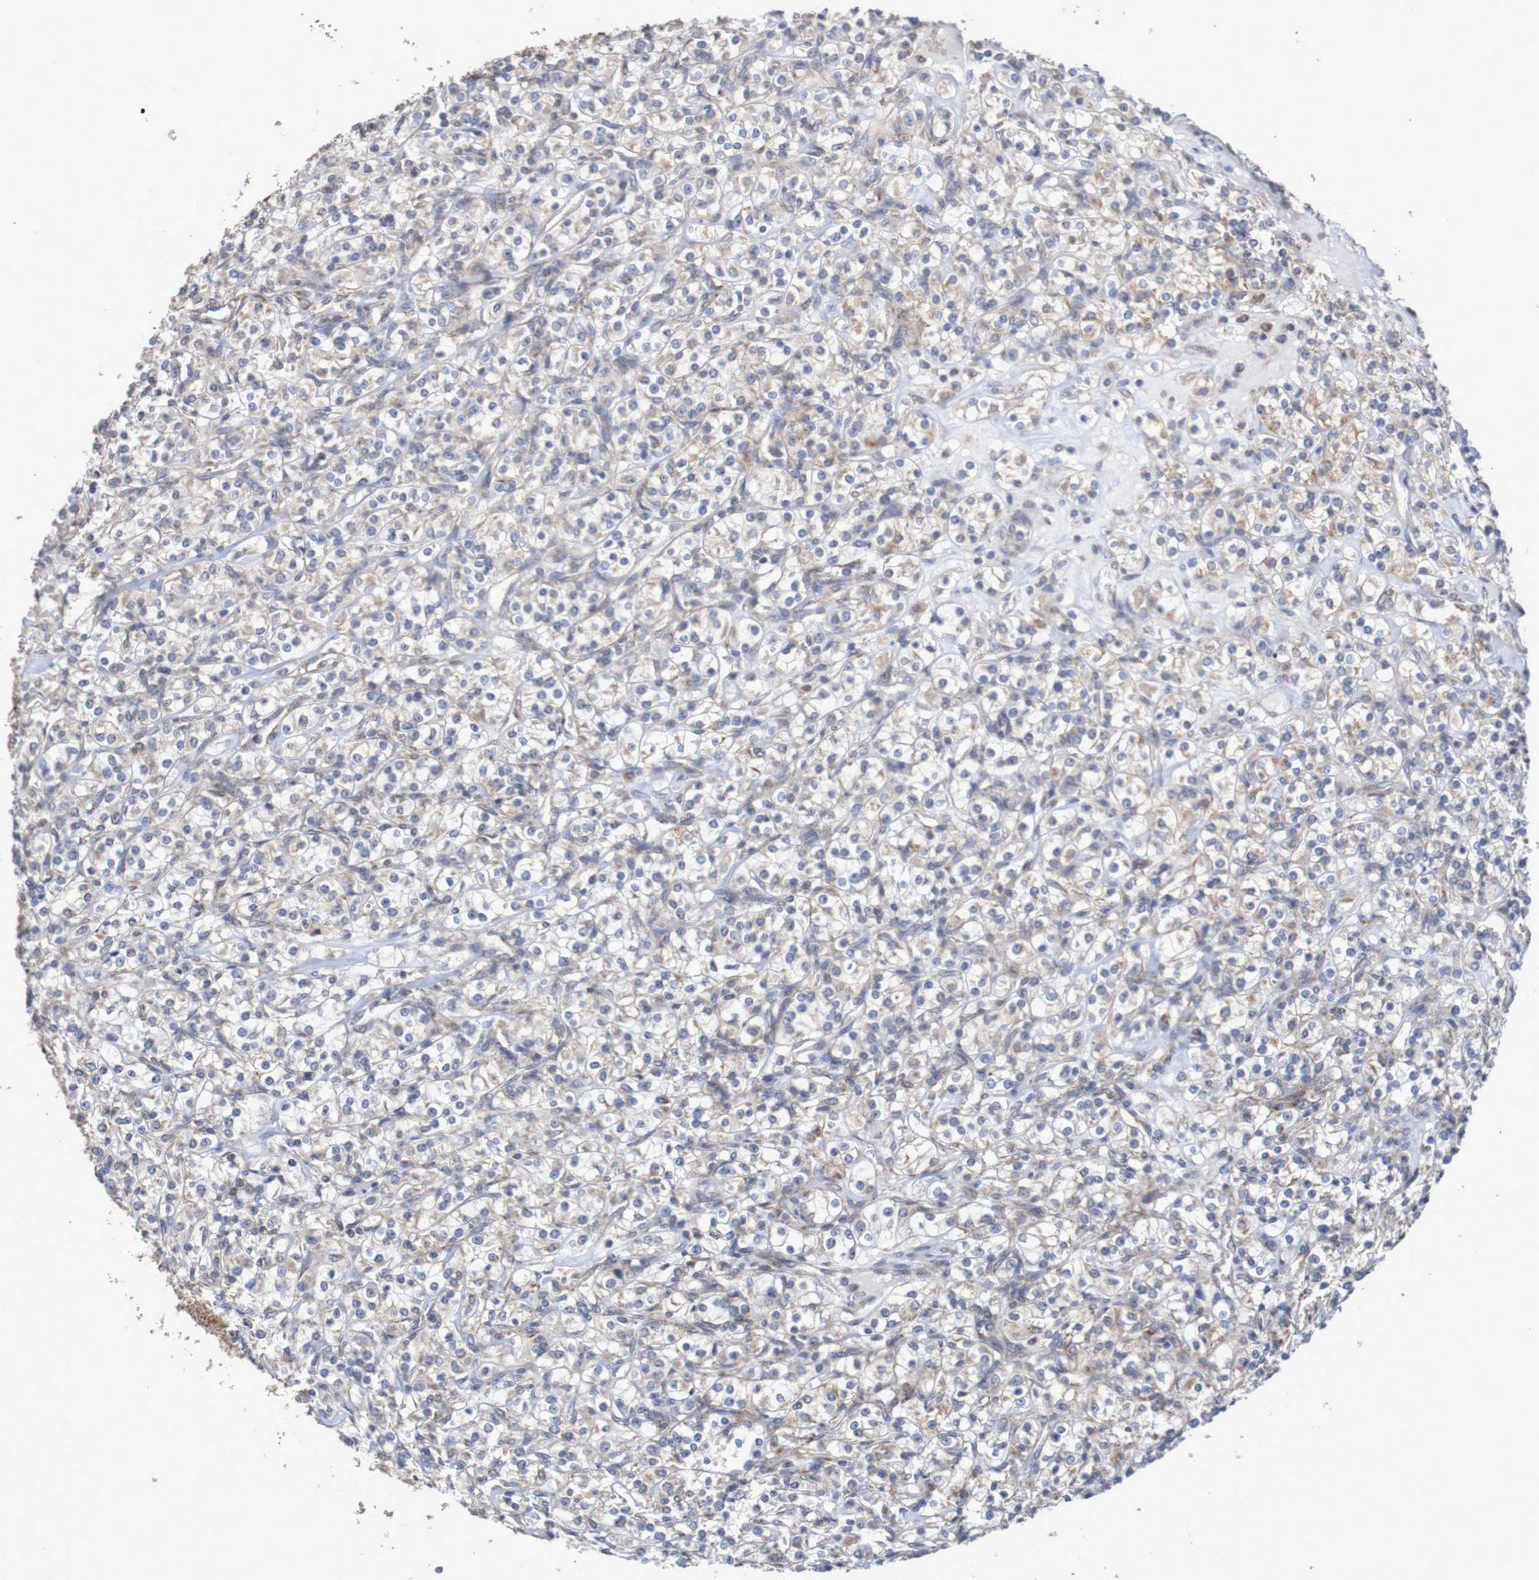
{"staining": {"intensity": "negative", "quantity": "none", "location": "none"}, "tissue": "renal cancer", "cell_type": "Tumor cells", "image_type": "cancer", "snomed": [{"axis": "morphology", "description": "Adenocarcinoma, NOS"}, {"axis": "topography", "description": "Kidney"}], "caption": "A photomicrograph of human renal adenocarcinoma is negative for staining in tumor cells.", "gene": "DVL1", "patient": {"sex": "male", "age": 77}}